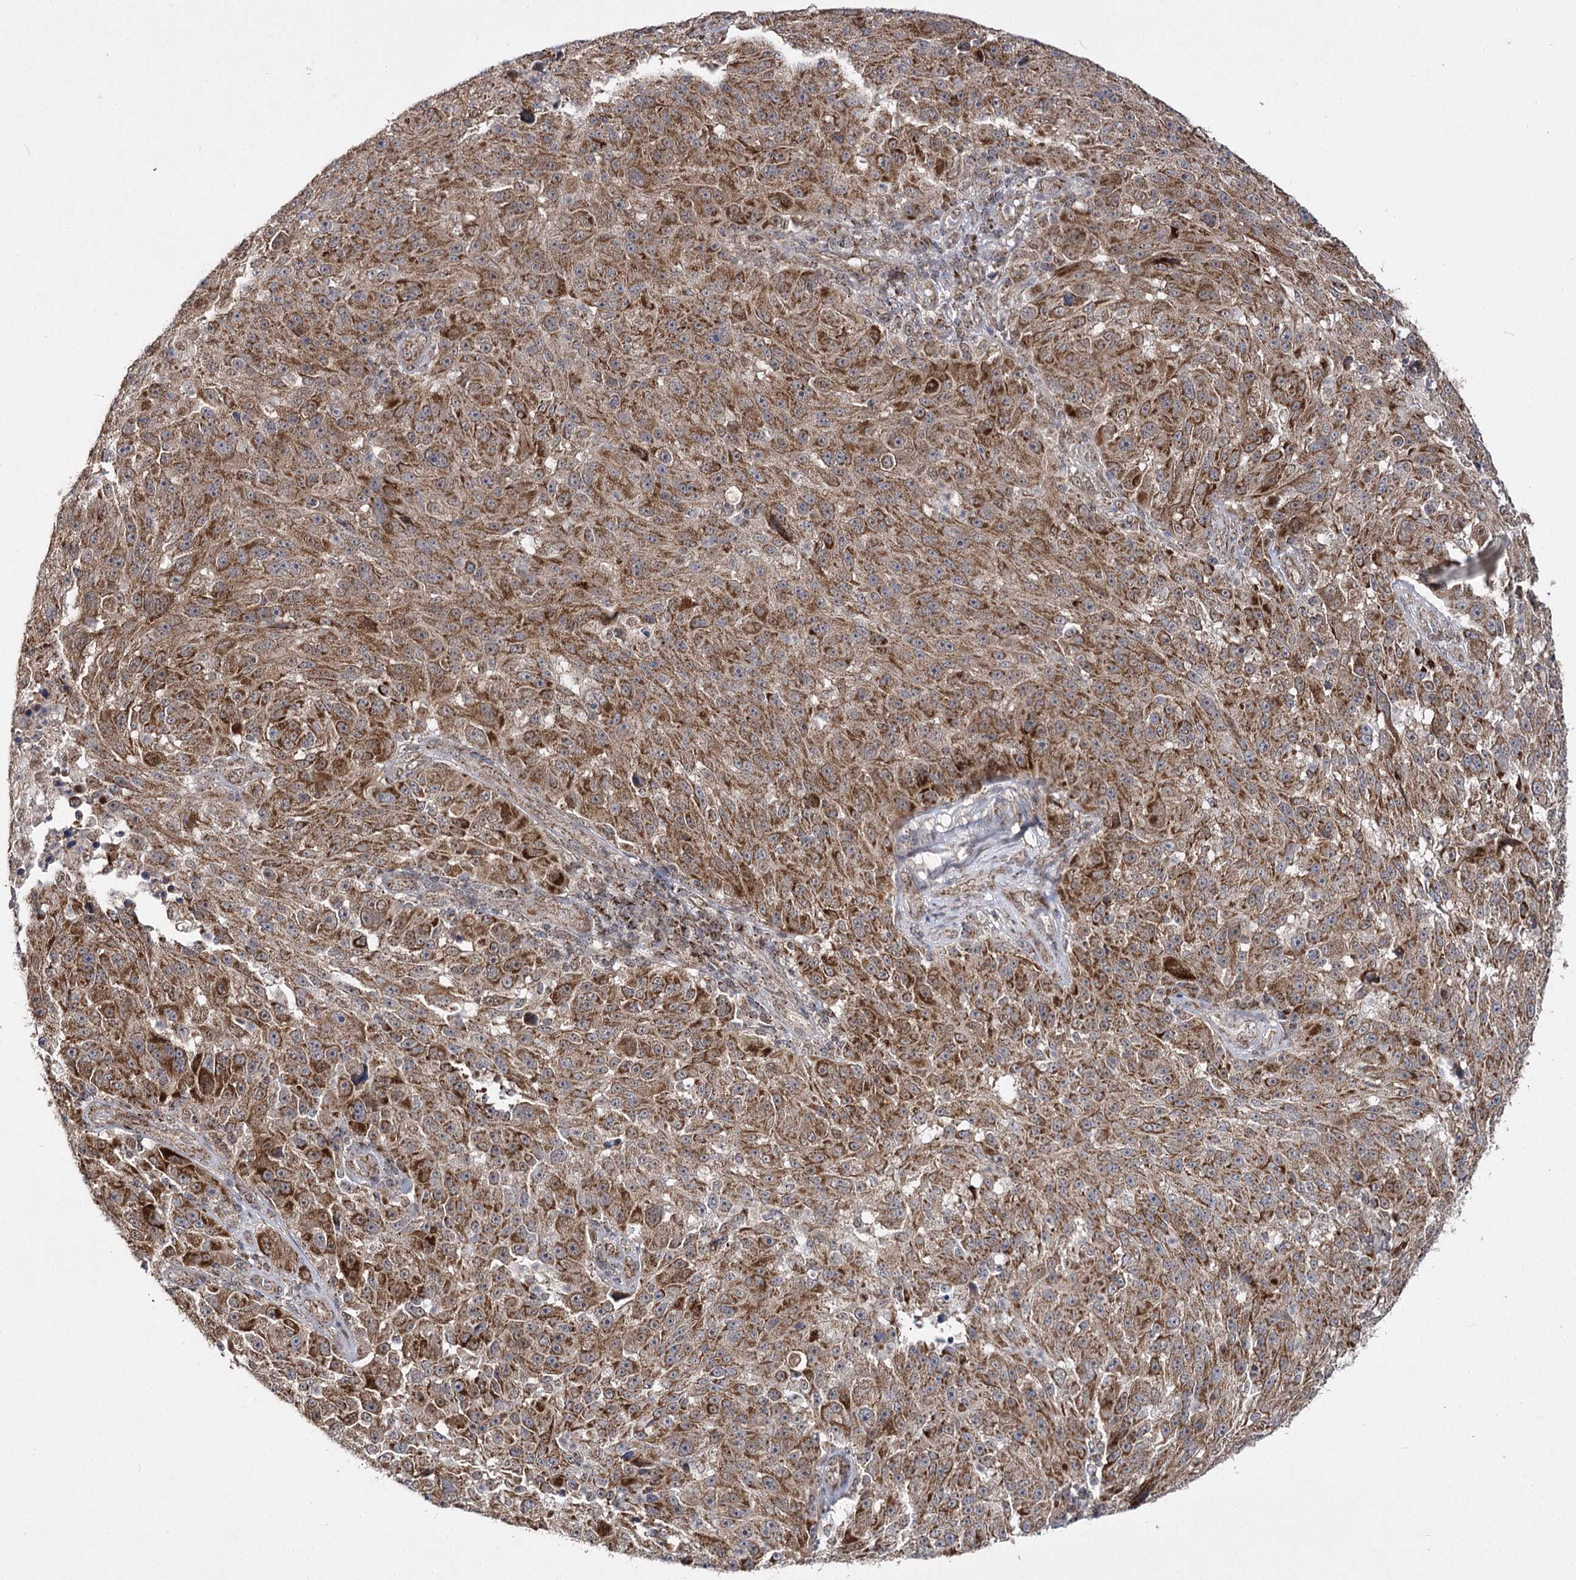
{"staining": {"intensity": "strong", "quantity": ">75%", "location": "cytoplasmic/membranous"}, "tissue": "melanoma", "cell_type": "Tumor cells", "image_type": "cancer", "snomed": [{"axis": "morphology", "description": "Malignant melanoma, NOS"}, {"axis": "topography", "description": "Skin"}], "caption": "This is an image of immunohistochemistry staining of melanoma, which shows strong staining in the cytoplasmic/membranous of tumor cells.", "gene": "SLC4A1AP", "patient": {"sex": "male", "age": 53}}